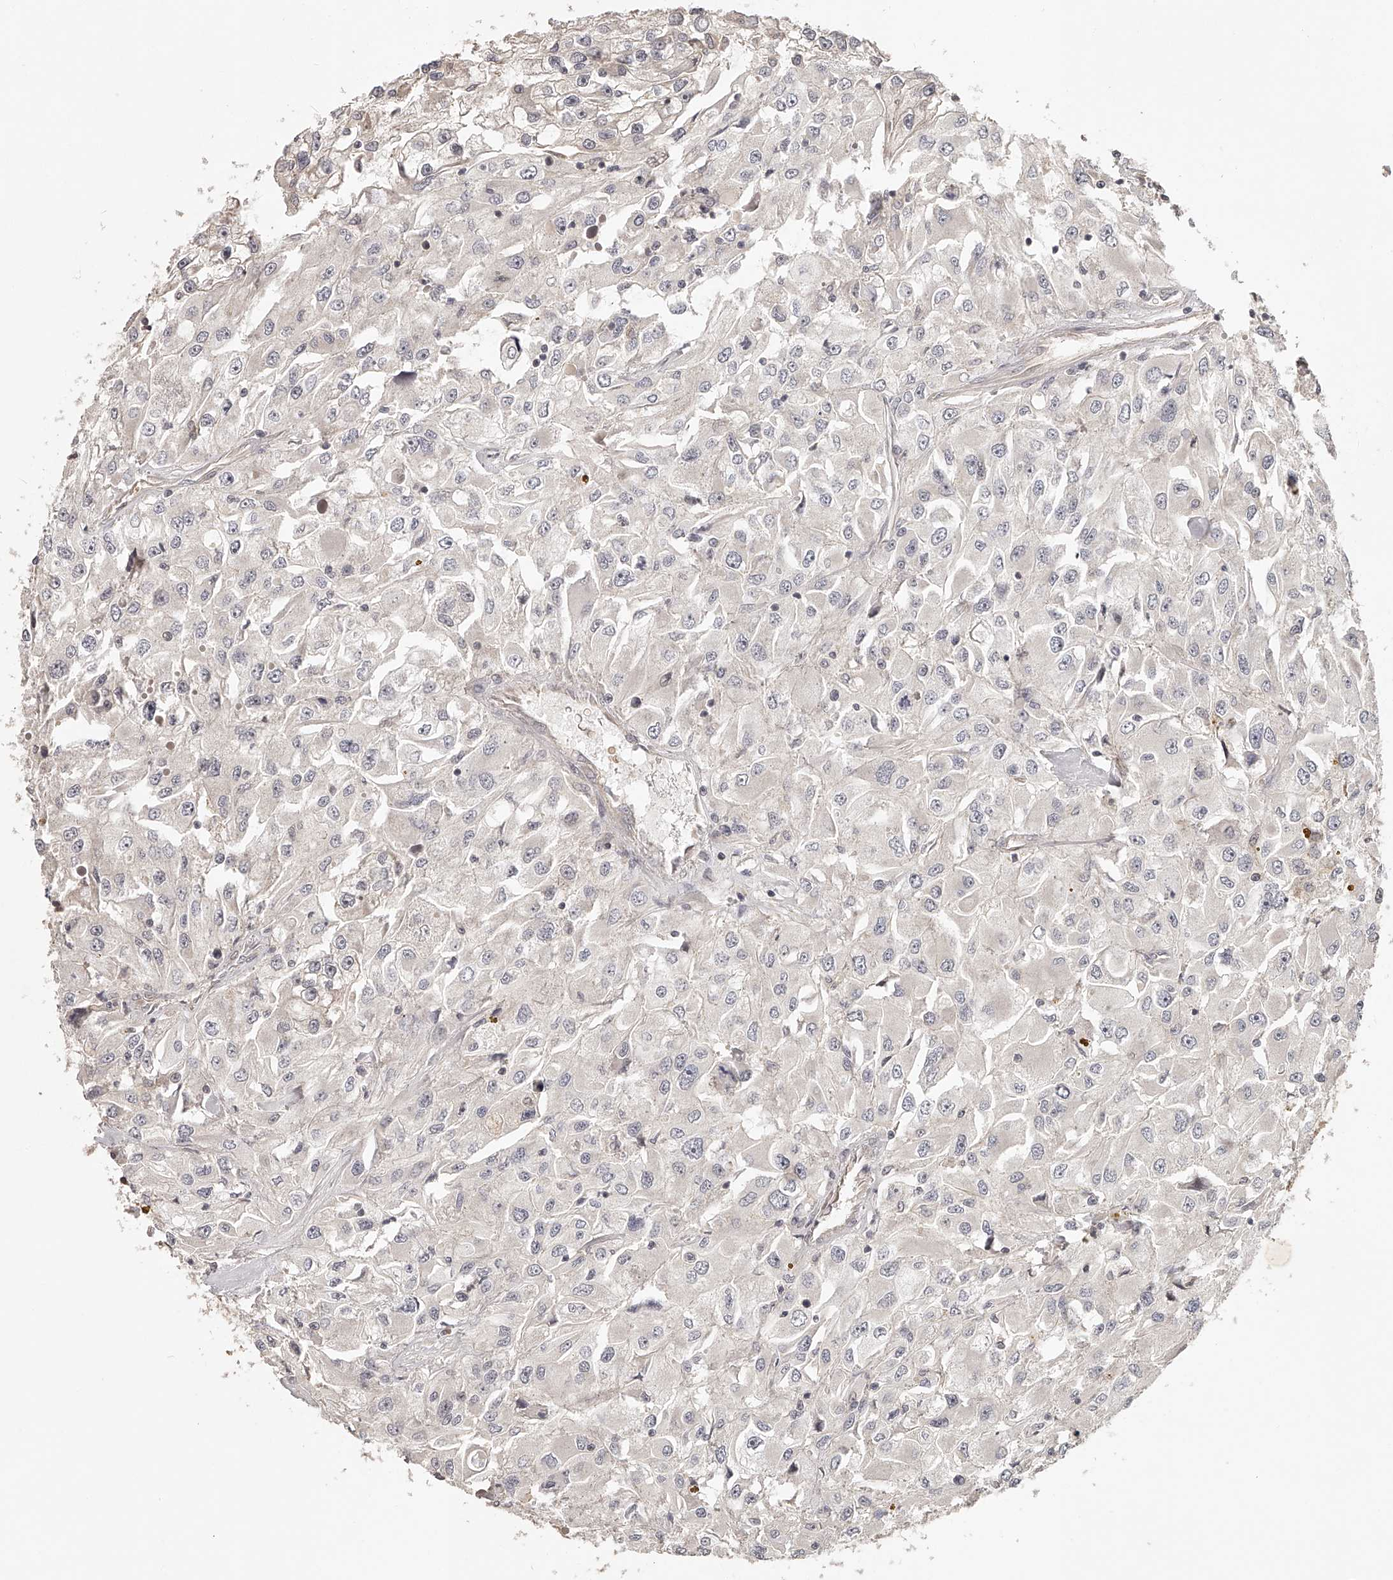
{"staining": {"intensity": "negative", "quantity": "none", "location": "none"}, "tissue": "renal cancer", "cell_type": "Tumor cells", "image_type": "cancer", "snomed": [{"axis": "morphology", "description": "Adenocarcinoma, NOS"}, {"axis": "topography", "description": "Kidney"}], "caption": "Immunohistochemistry (IHC) histopathology image of neoplastic tissue: renal cancer (adenocarcinoma) stained with DAB shows no significant protein expression in tumor cells.", "gene": "ZNF582", "patient": {"sex": "female", "age": 52}}